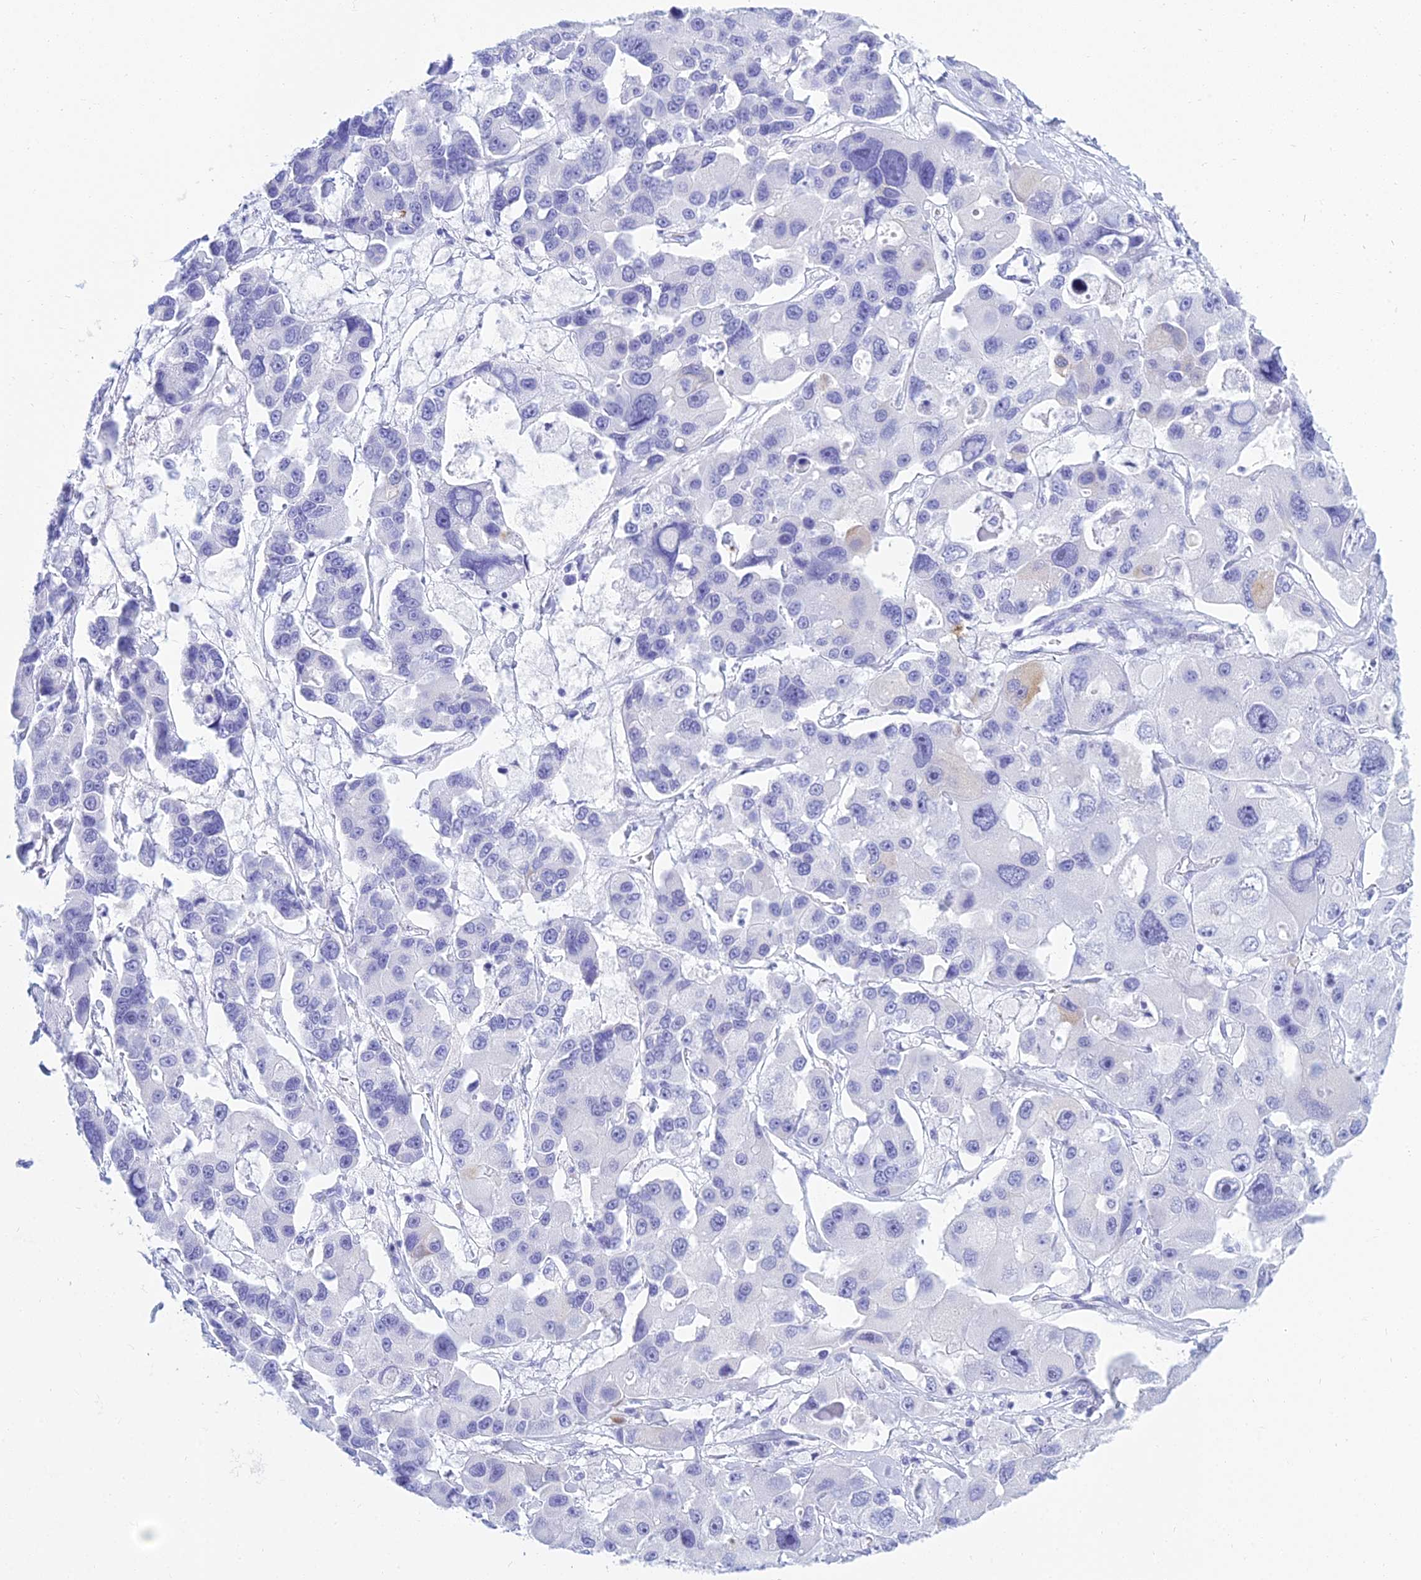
{"staining": {"intensity": "negative", "quantity": "none", "location": "none"}, "tissue": "lung cancer", "cell_type": "Tumor cells", "image_type": "cancer", "snomed": [{"axis": "morphology", "description": "Adenocarcinoma, NOS"}, {"axis": "topography", "description": "Lung"}], "caption": "A high-resolution photomicrograph shows IHC staining of lung adenocarcinoma, which exhibits no significant expression in tumor cells.", "gene": "PATE4", "patient": {"sex": "female", "age": 54}}